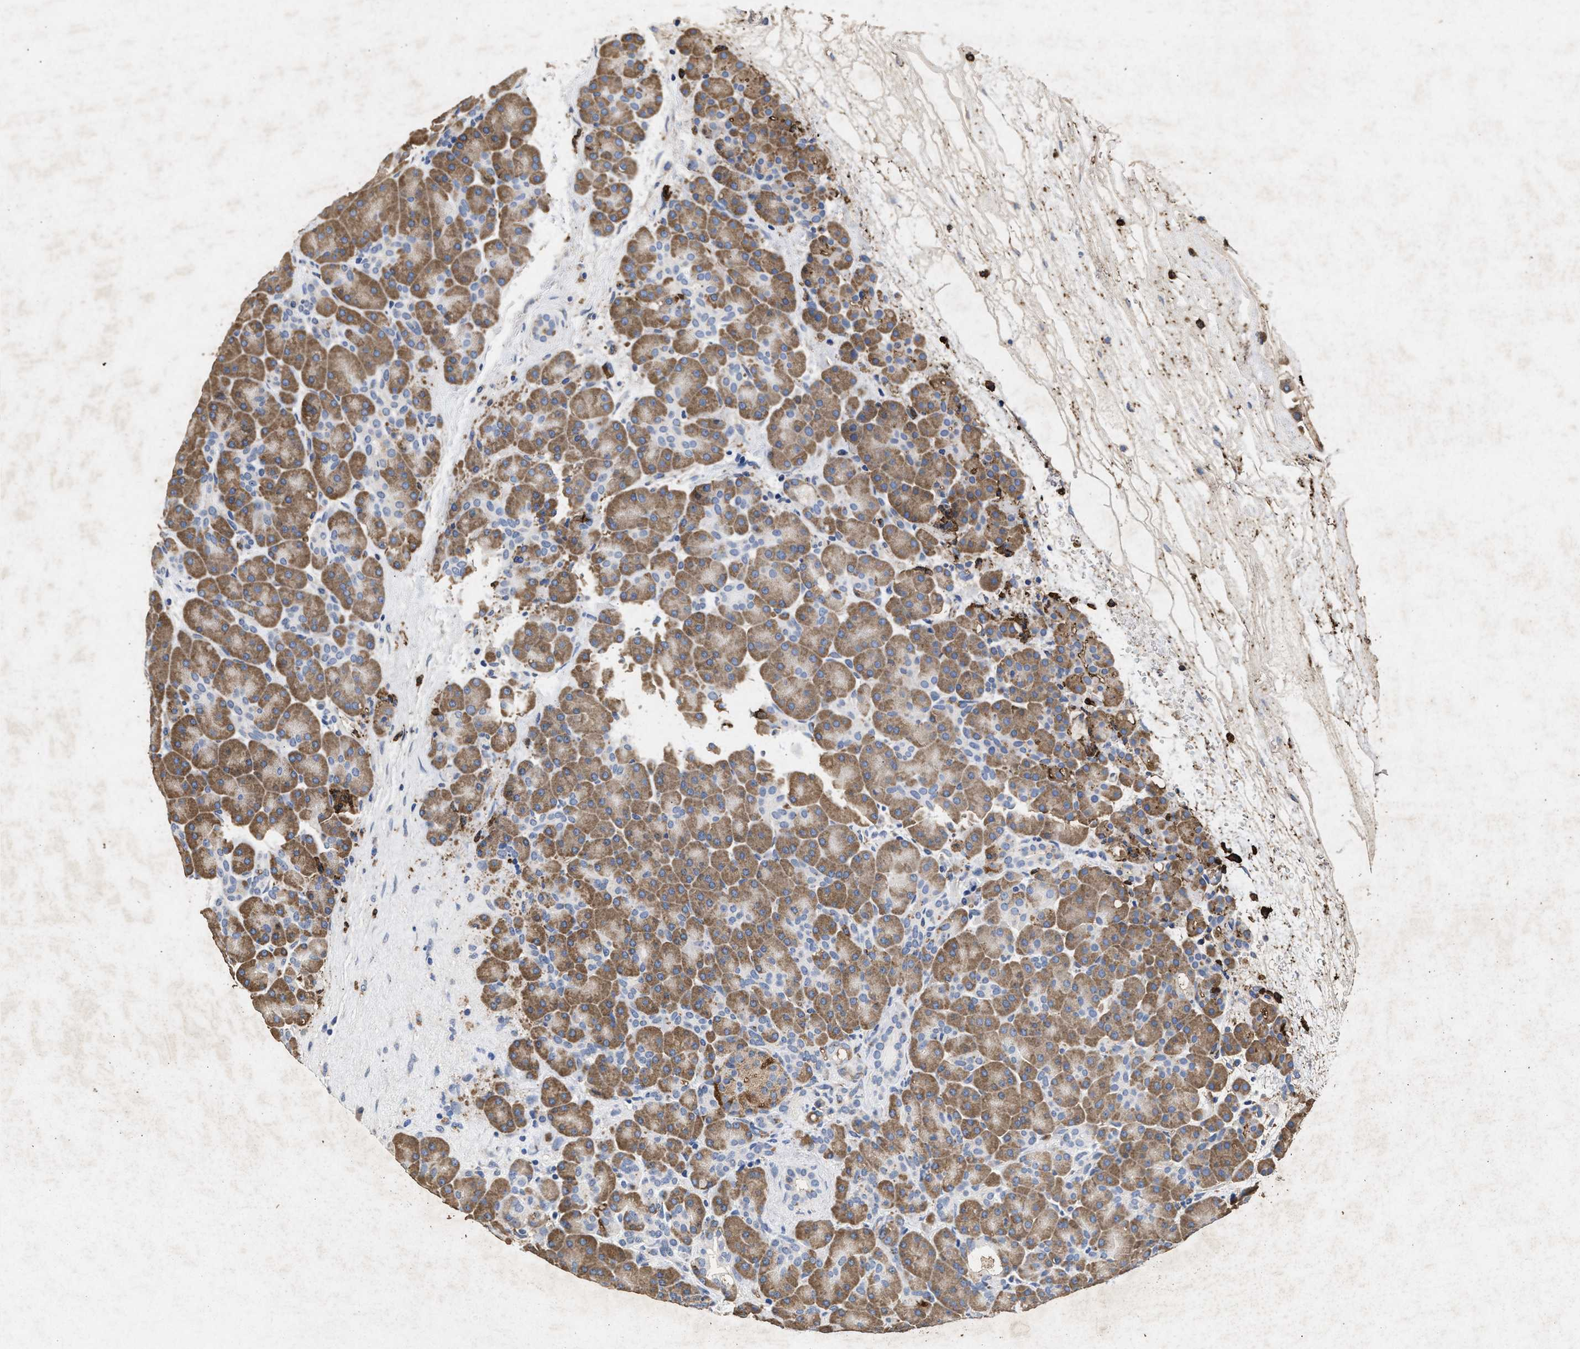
{"staining": {"intensity": "moderate", "quantity": ">75%", "location": "cytoplasmic/membranous"}, "tissue": "pancreas", "cell_type": "Exocrine glandular cells", "image_type": "normal", "snomed": [{"axis": "morphology", "description": "Normal tissue, NOS"}, {"axis": "topography", "description": "Pancreas"}], "caption": "Brown immunohistochemical staining in normal pancreas displays moderate cytoplasmic/membranous expression in approximately >75% of exocrine glandular cells. (brown staining indicates protein expression, while blue staining denotes nuclei).", "gene": "LTB4R2", "patient": {"sex": "male", "age": 66}}